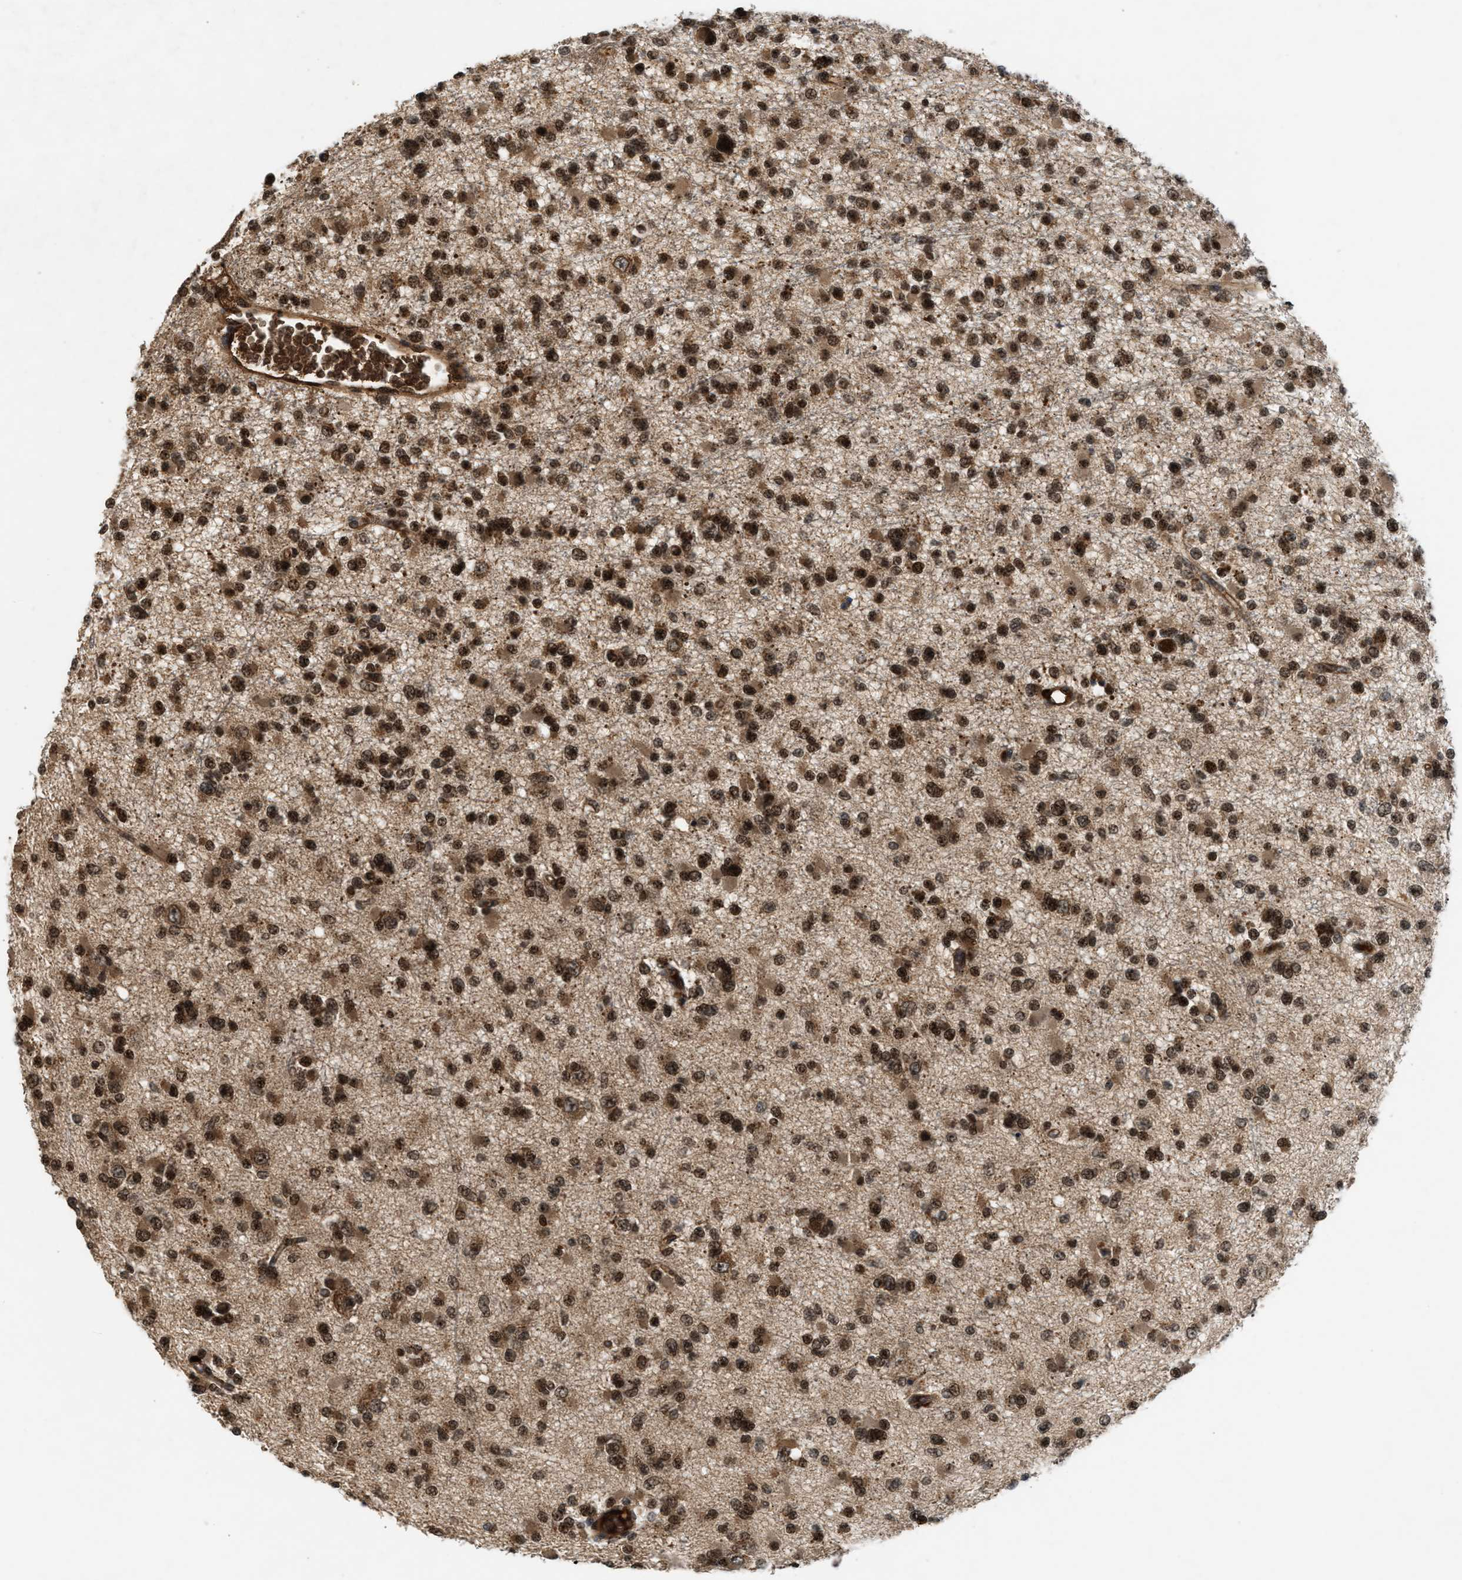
{"staining": {"intensity": "strong", "quantity": ">75%", "location": "nuclear"}, "tissue": "glioma", "cell_type": "Tumor cells", "image_type": "cancer", "snomed": [{"axis": "morphology", "description": "Glioma, malignant, Low grade"}, {"axis": "topography", "description": "Brain"}], "caption": "Malignant low-grade glioma stained with DAB IHC displays high levels of strong nuclear staining in about >75% of tumor cells.", "gene": "RUSC2", "patient": {"sex": "female", "age": 22}}